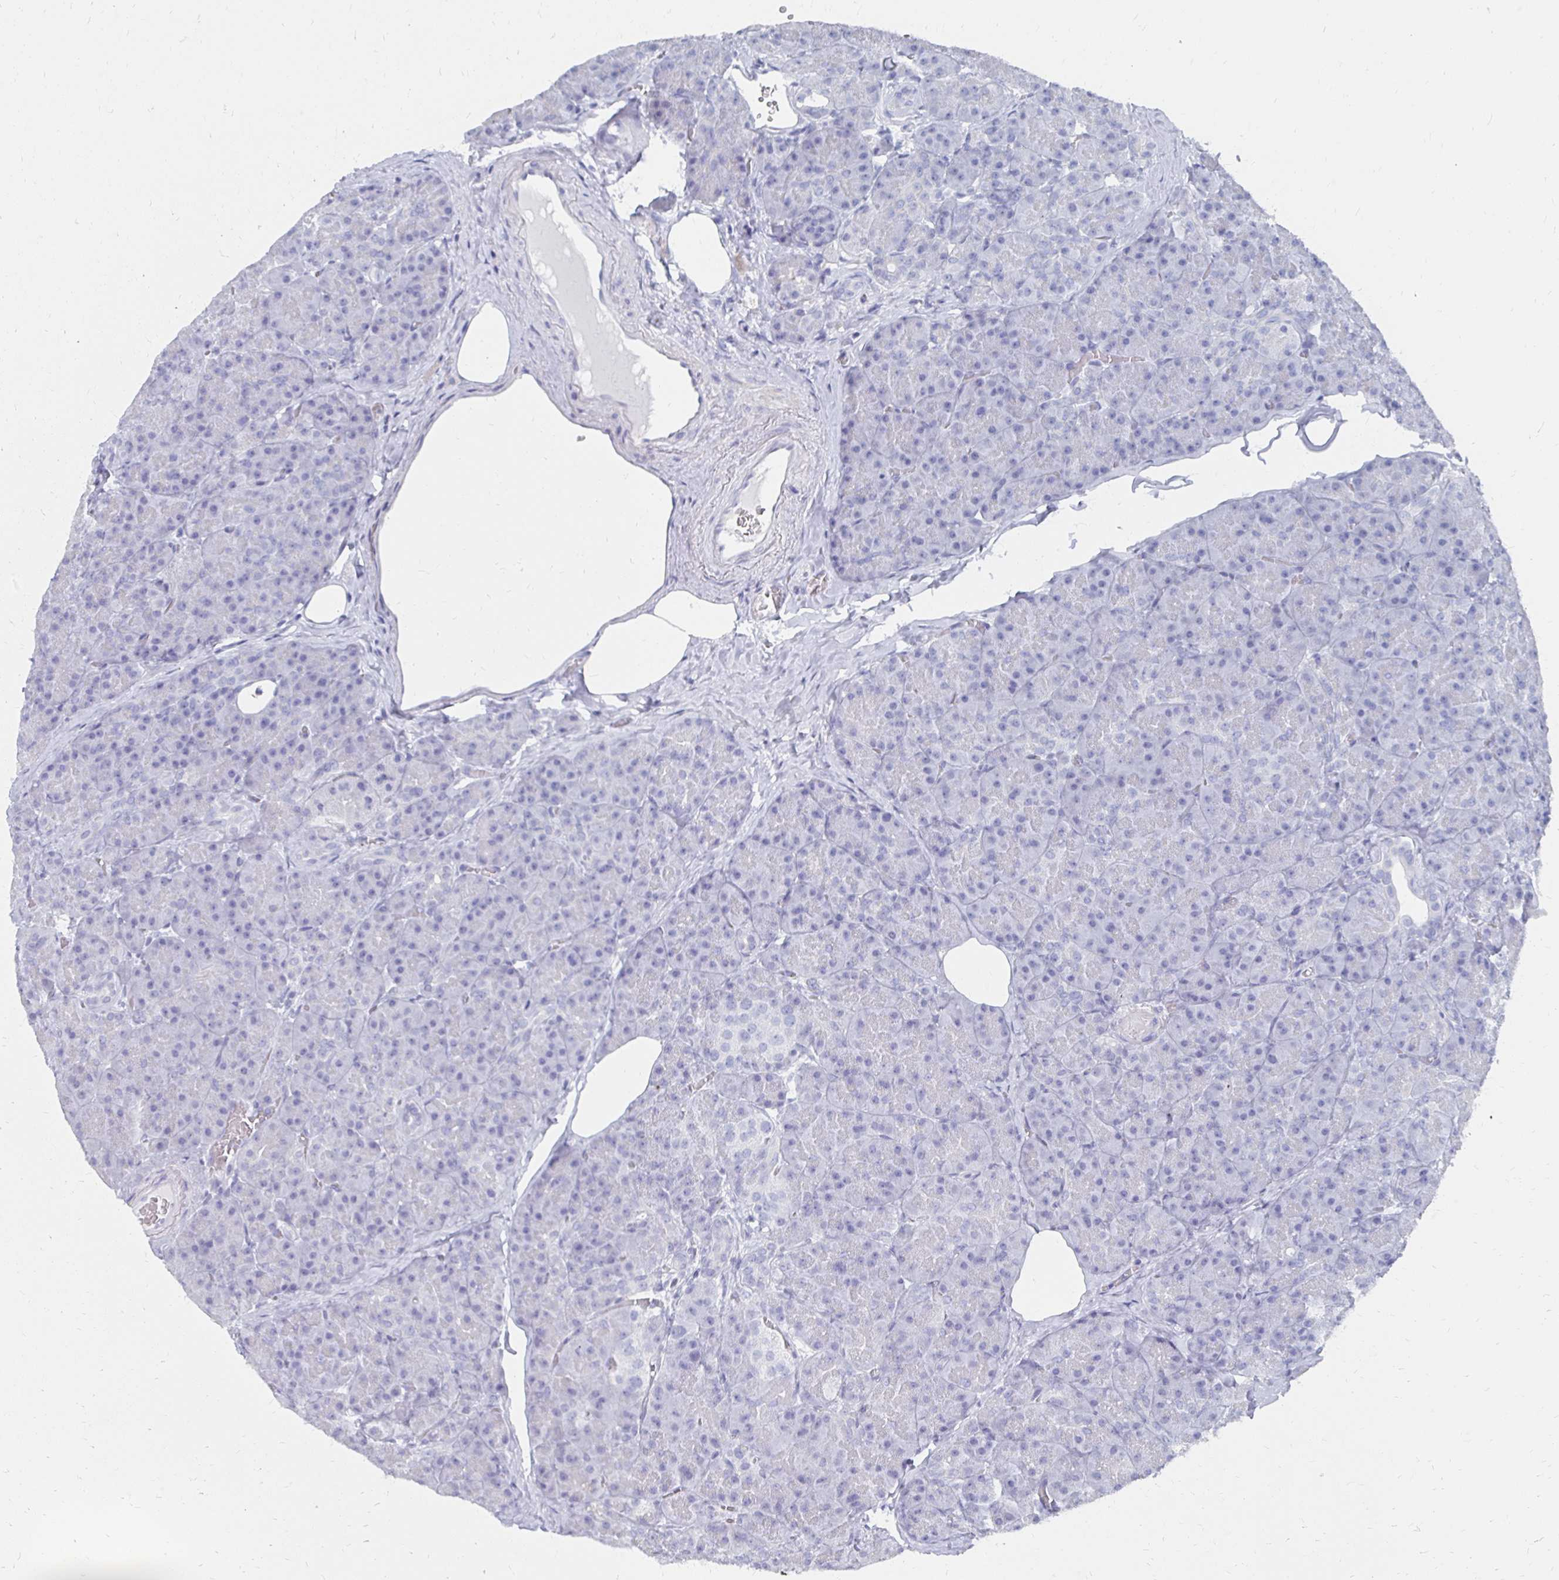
{"staining": {"intensity": "negative", "quantity": "none", "location": "none"}, "tissue": "pancreas", "cell_type": "Exocrine glandular cells", "image_type": "normal", "snomed": [{"axis": "morphology", "description": "Normal tissue, NOS"}, {"axis": "topography", "description": "Pancreas"}], "caption": "A high-resolution photomicrograph shows immunohistochemistry staining of normal pancreas, which shows no significant expression in exocrine glandular cells. (DAB (3,3'-diaminobenzidine) immunohistochemistry (IHC) with hematoxylin counter stain).", "gene": "SYCP3", "patient": {"sex": "male", "age": 57}}